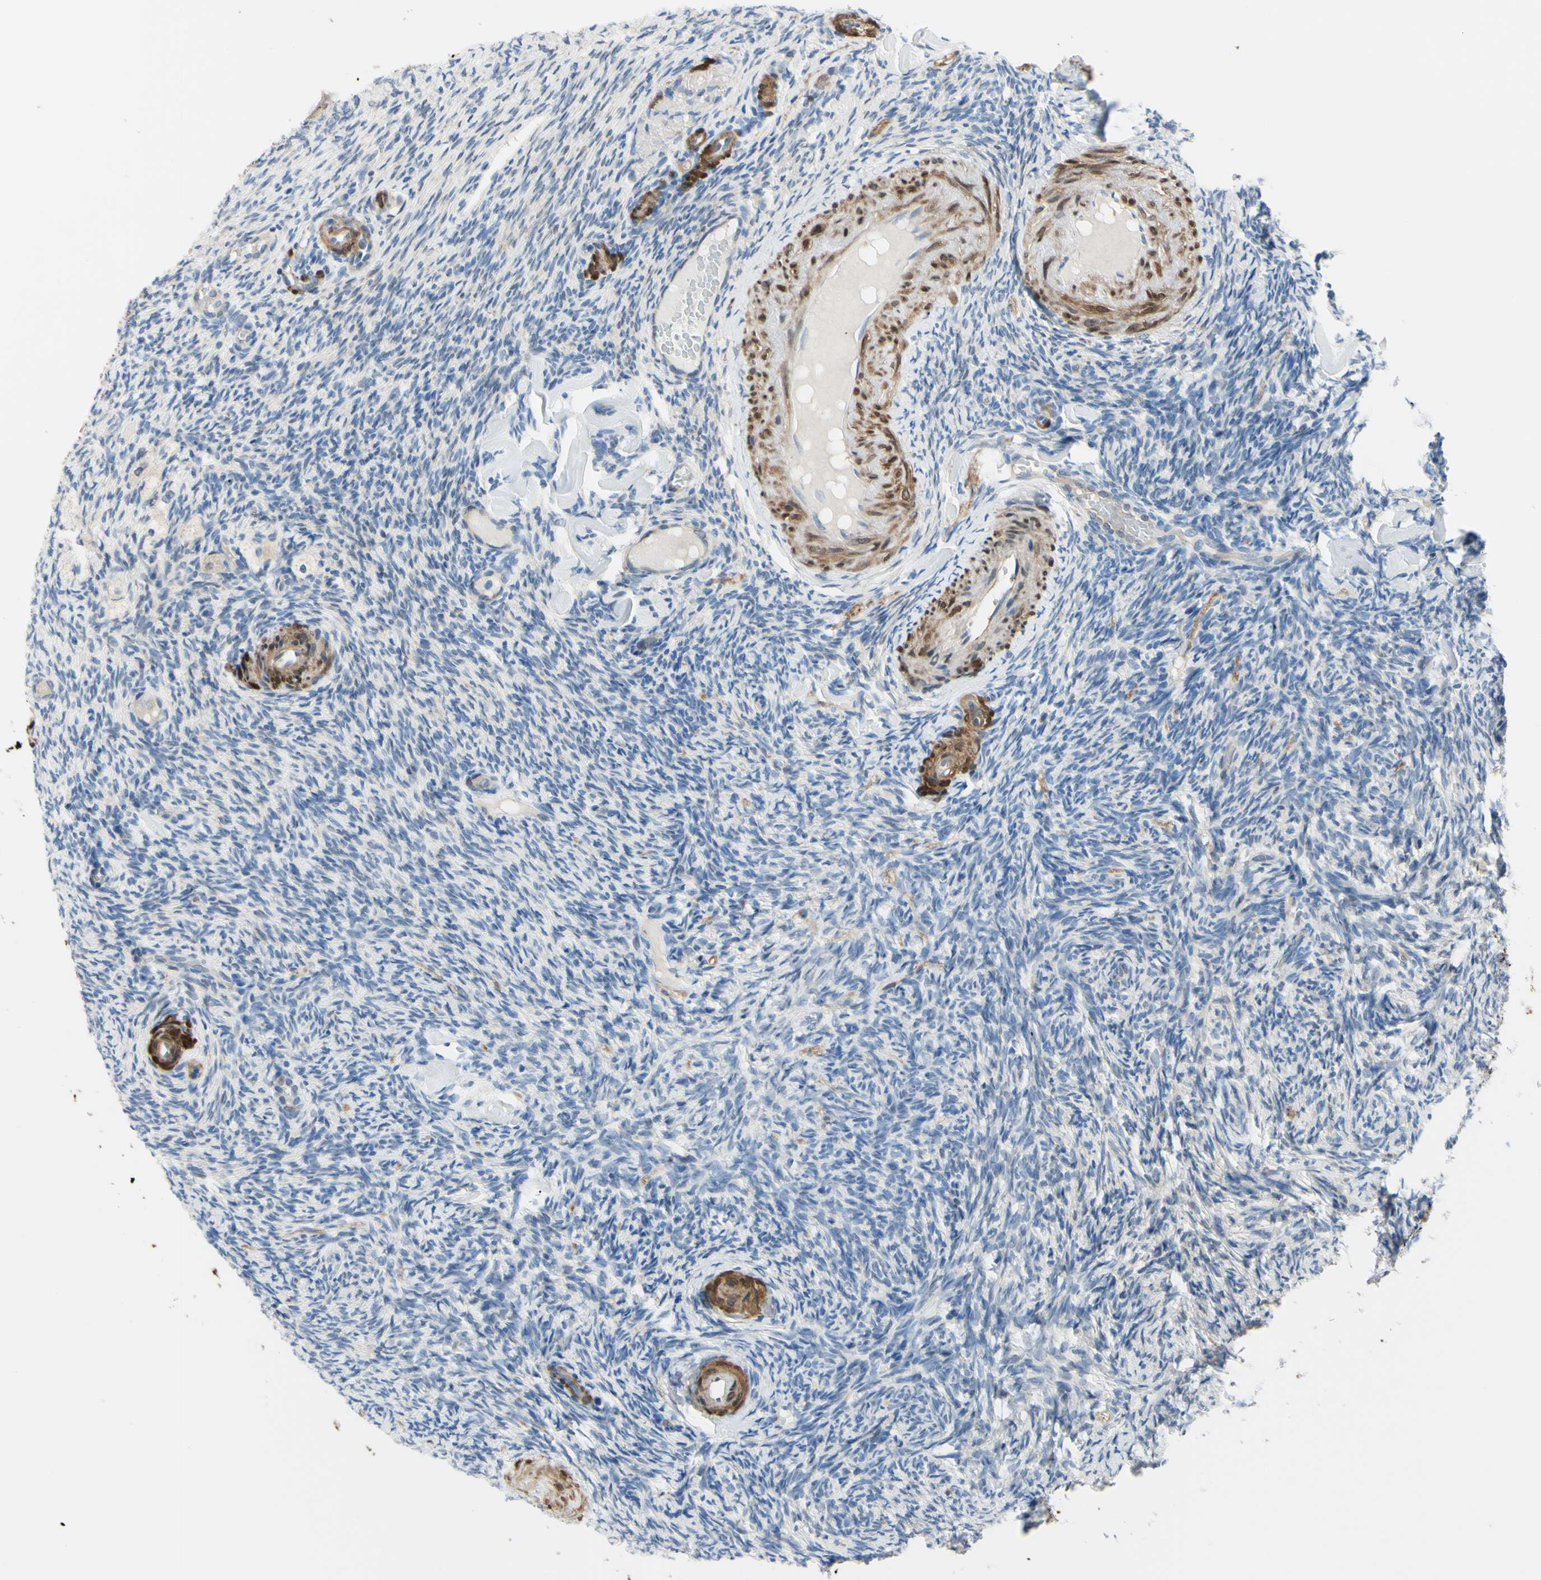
{"staining": {"intensity": "negative", "quantity": "none", "location": "none"}, "tissue": "ovary", "cell_type": "Ovarian stroma cells", "image_type": "normal", "snomed": [{"axis": "morphology", "description": "Normal tissue, NOS"}, {"axis": "topography", "description": "Ovary"}], "caption": "Protein analysis of benign ovary demonstrates no significant positivity in ovarian stroma cells. Brightfield microscopy of IHC stained with DAB (3,3'-diaminobenzidine) (brown) and hematoxylin (blue), captured at high magnification.", "gene": "NOL3", "patient": {"sex": "female", "age": 60}}